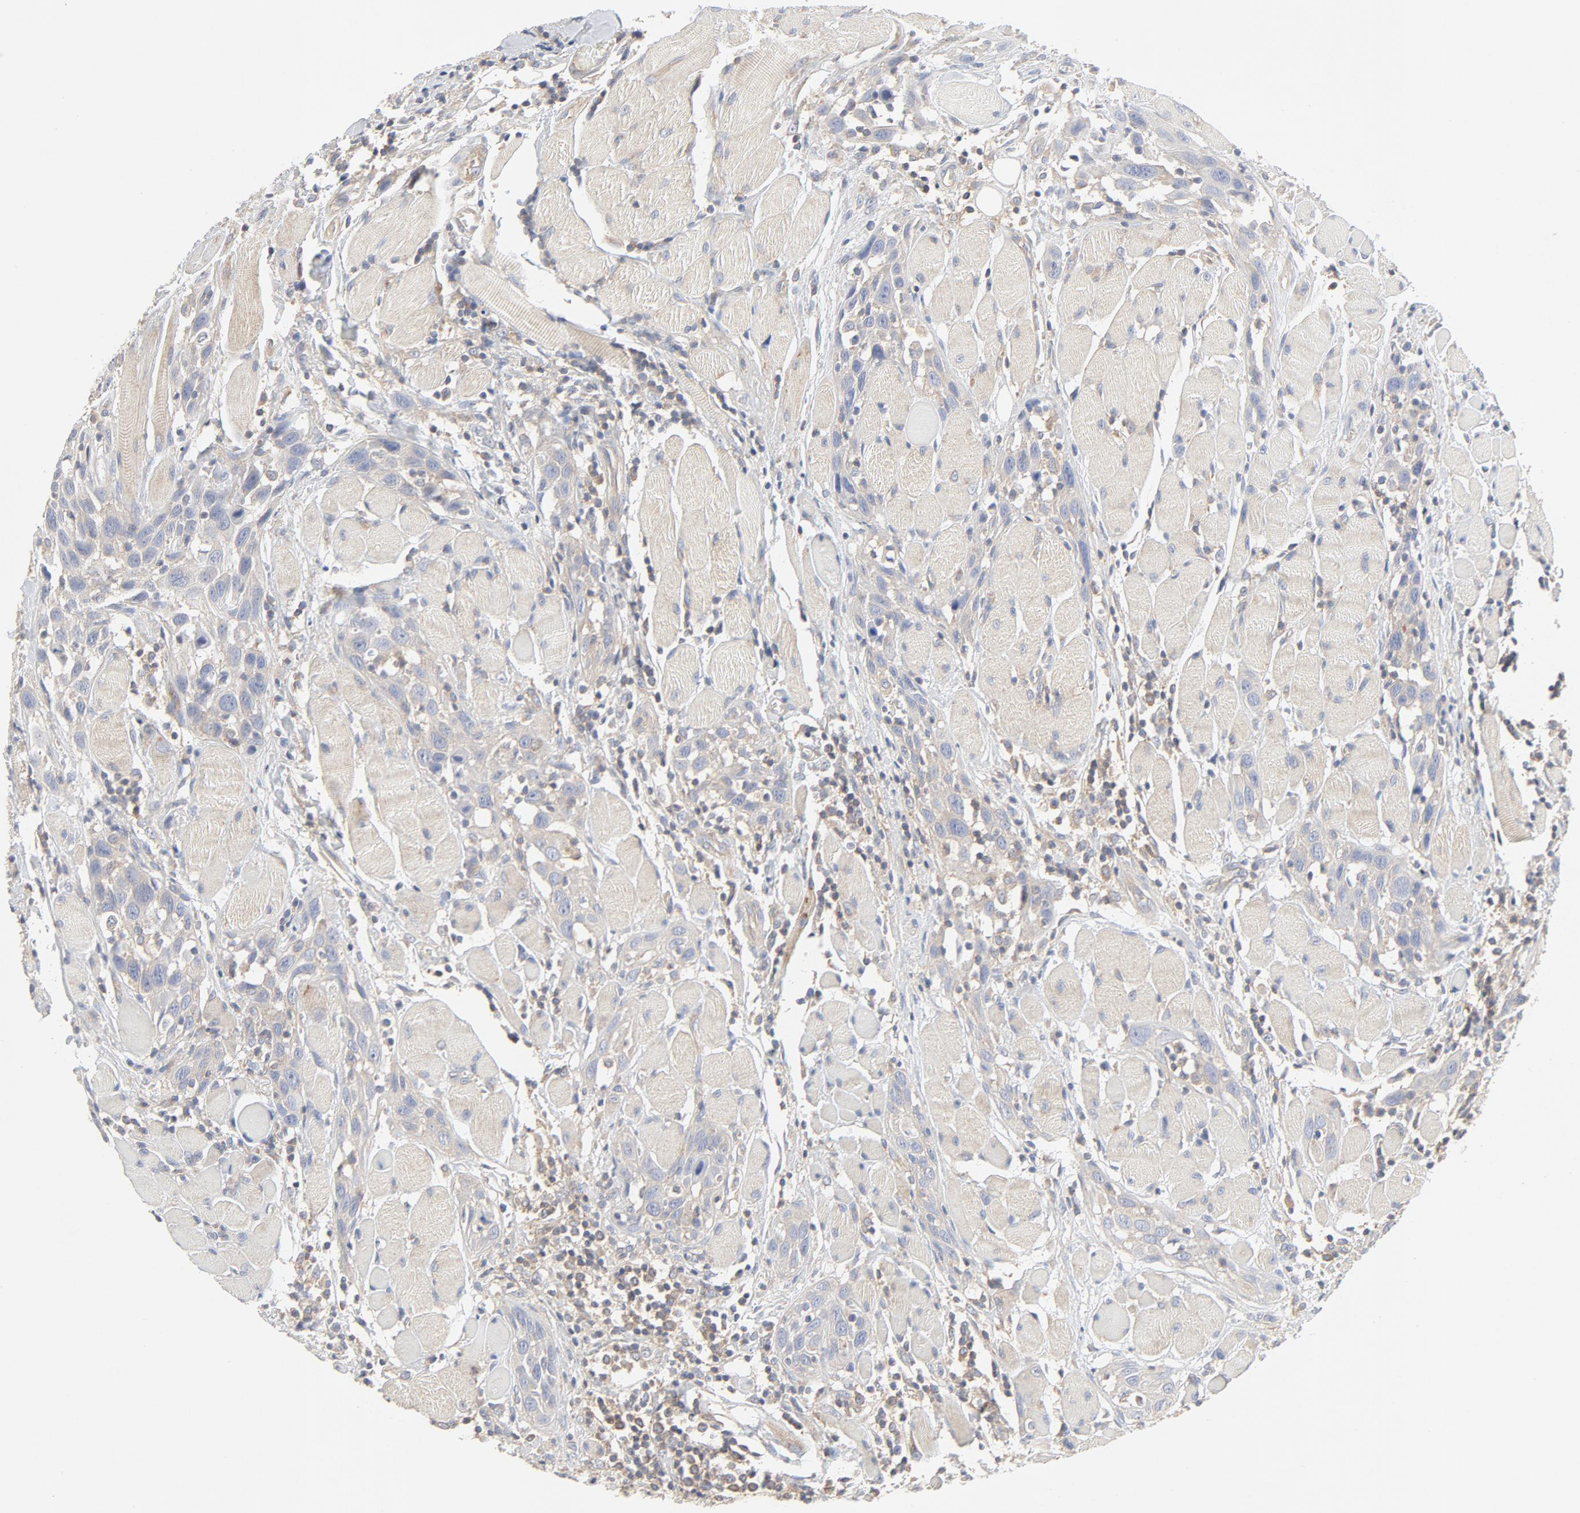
{"staining": {"intensity": "weak", "quantity": ">75%", "location": "cytoplasmic/membranous"}, "tissue": "head and neck cancer", "cell_type": "Tumor cells", "image_type": "cancer", "snomed": [{"axis": "morphology", "description": "Squamous cell carcinoma, NOS"}, {"axis": "topography", "description": "Oral tissue"}, {"axis": "topography", "description": "Head-Neck"}], "caption": "Protein analysis of squamous cell carcinoma (head and neck) tissue shows weak cytoplasmic/membranous staining in approximately >75% of tumor cells. Using DAB (3,3'-diaminobenzidine) (brown) and hematoxylin (blue) stains, captured at high magnification using brightfield microscopy.", "gene": "RABEP1", "patient": {"sex": "female", "age": 50}}